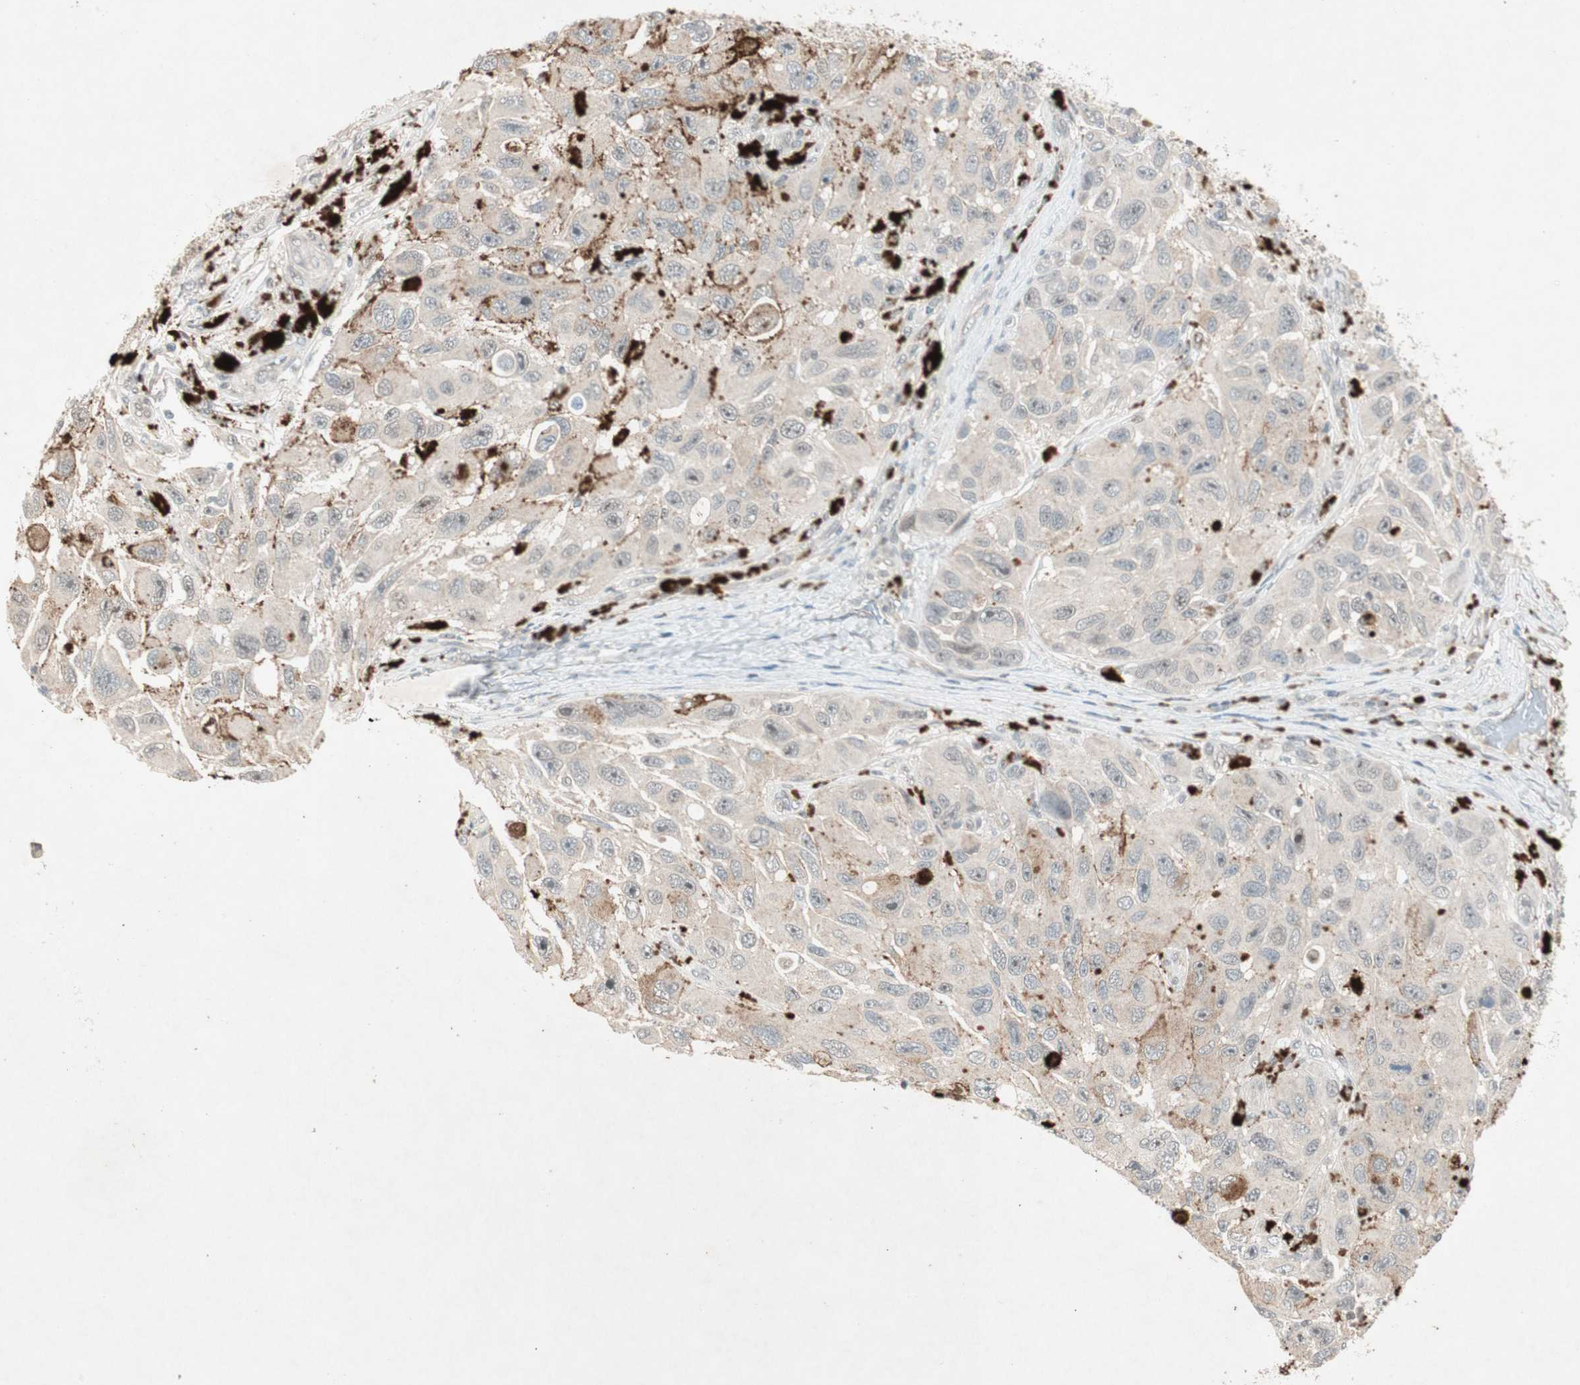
{"staining": {"intensity": "negative", "quantity": "none", "location": "none"}, "tissue": "melanoma", "cell_type": "Tumor cells", "image_type": "cancer", "snomed": [{"axis": "morphology", "description": "Malignant melanoma, NOS"}, {"axis": "topography", "description": "Skin"}], "caption": "This is an immunohistochemistry micrograph of malignant melanoma. There is no positivity in tumor cells.", "gene": "RNGTT", "patient": {"sex": "female", "age": 73}}